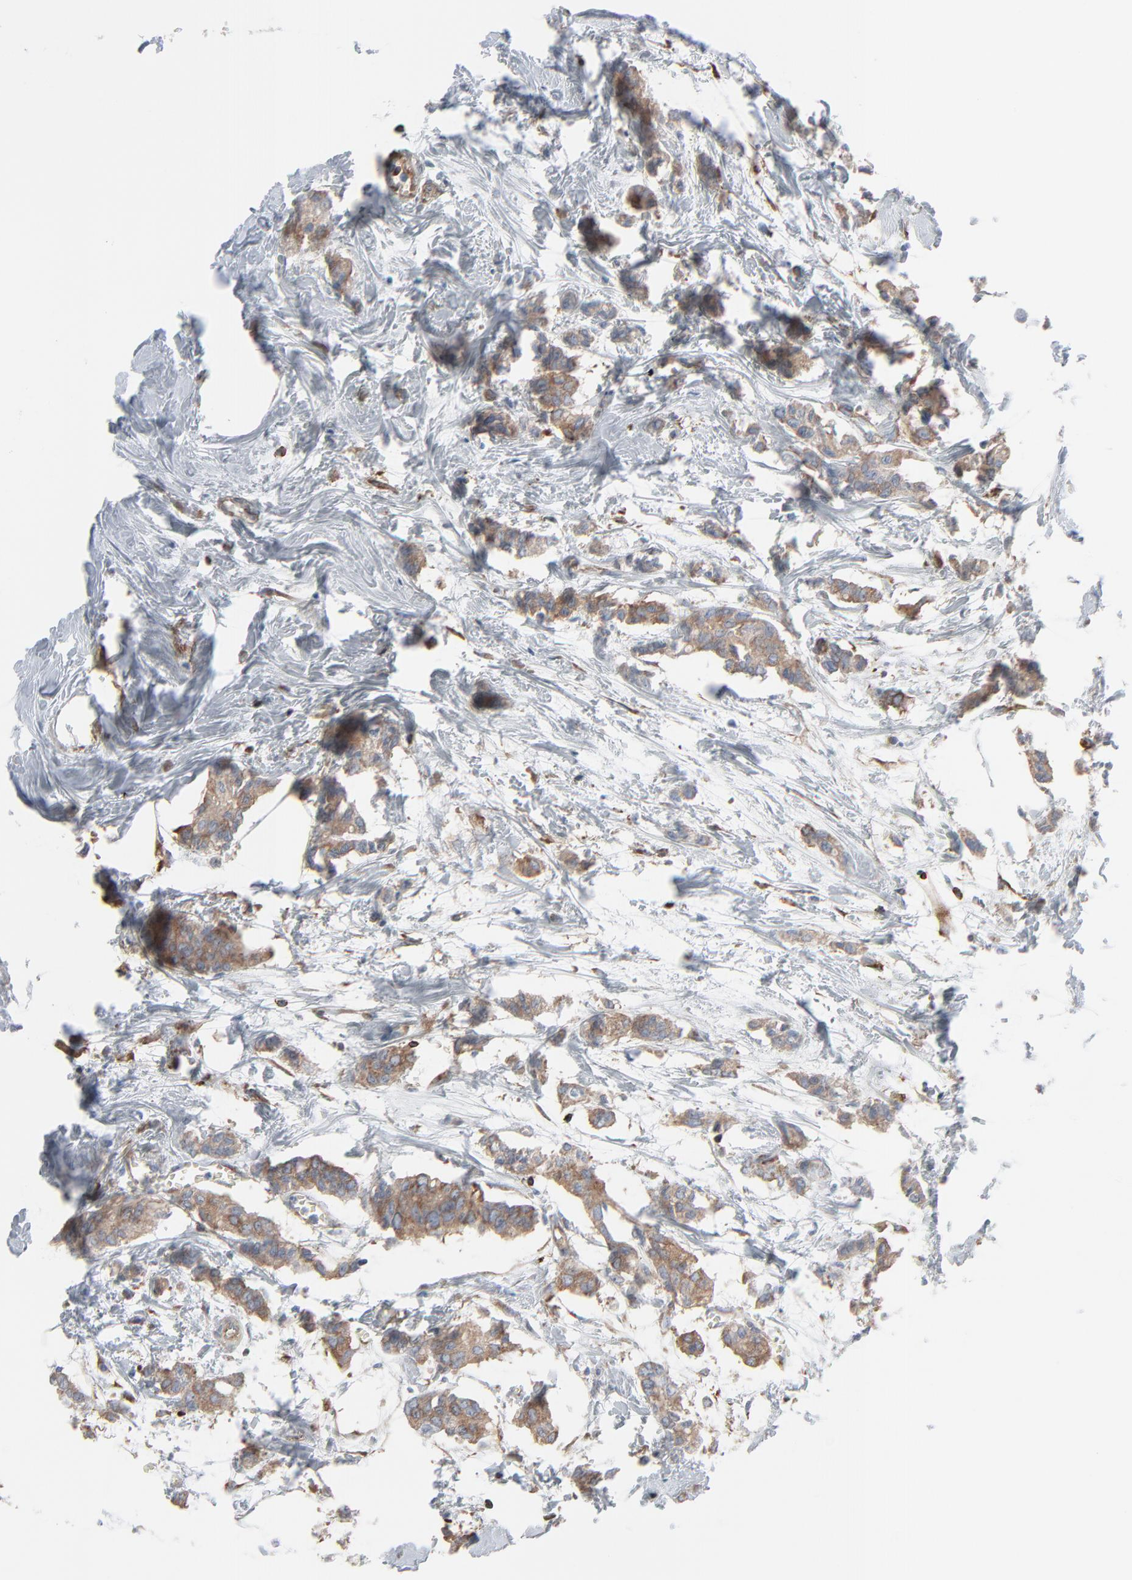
{"staining": {"intensity": "weak", "quantity": ">75%", "location": "cytoplasmic/membranous"}, "tissue": "breast cancer", "cell_type": "Tumor cells", "image_type": "cancer", "snomed": [{"axis": "morphology", "description": "Duct carcinoma"}, {"axis": "topography", "description": "Breast"}], "caption": "Protein staining reveals weak cytoplasmic/membranous expression in approximately >75% of tumor cells in breast cancer (invasive ductal carcinoma).", "gene": "OPTN", "patient": {"sex": "female", "age": 84}}